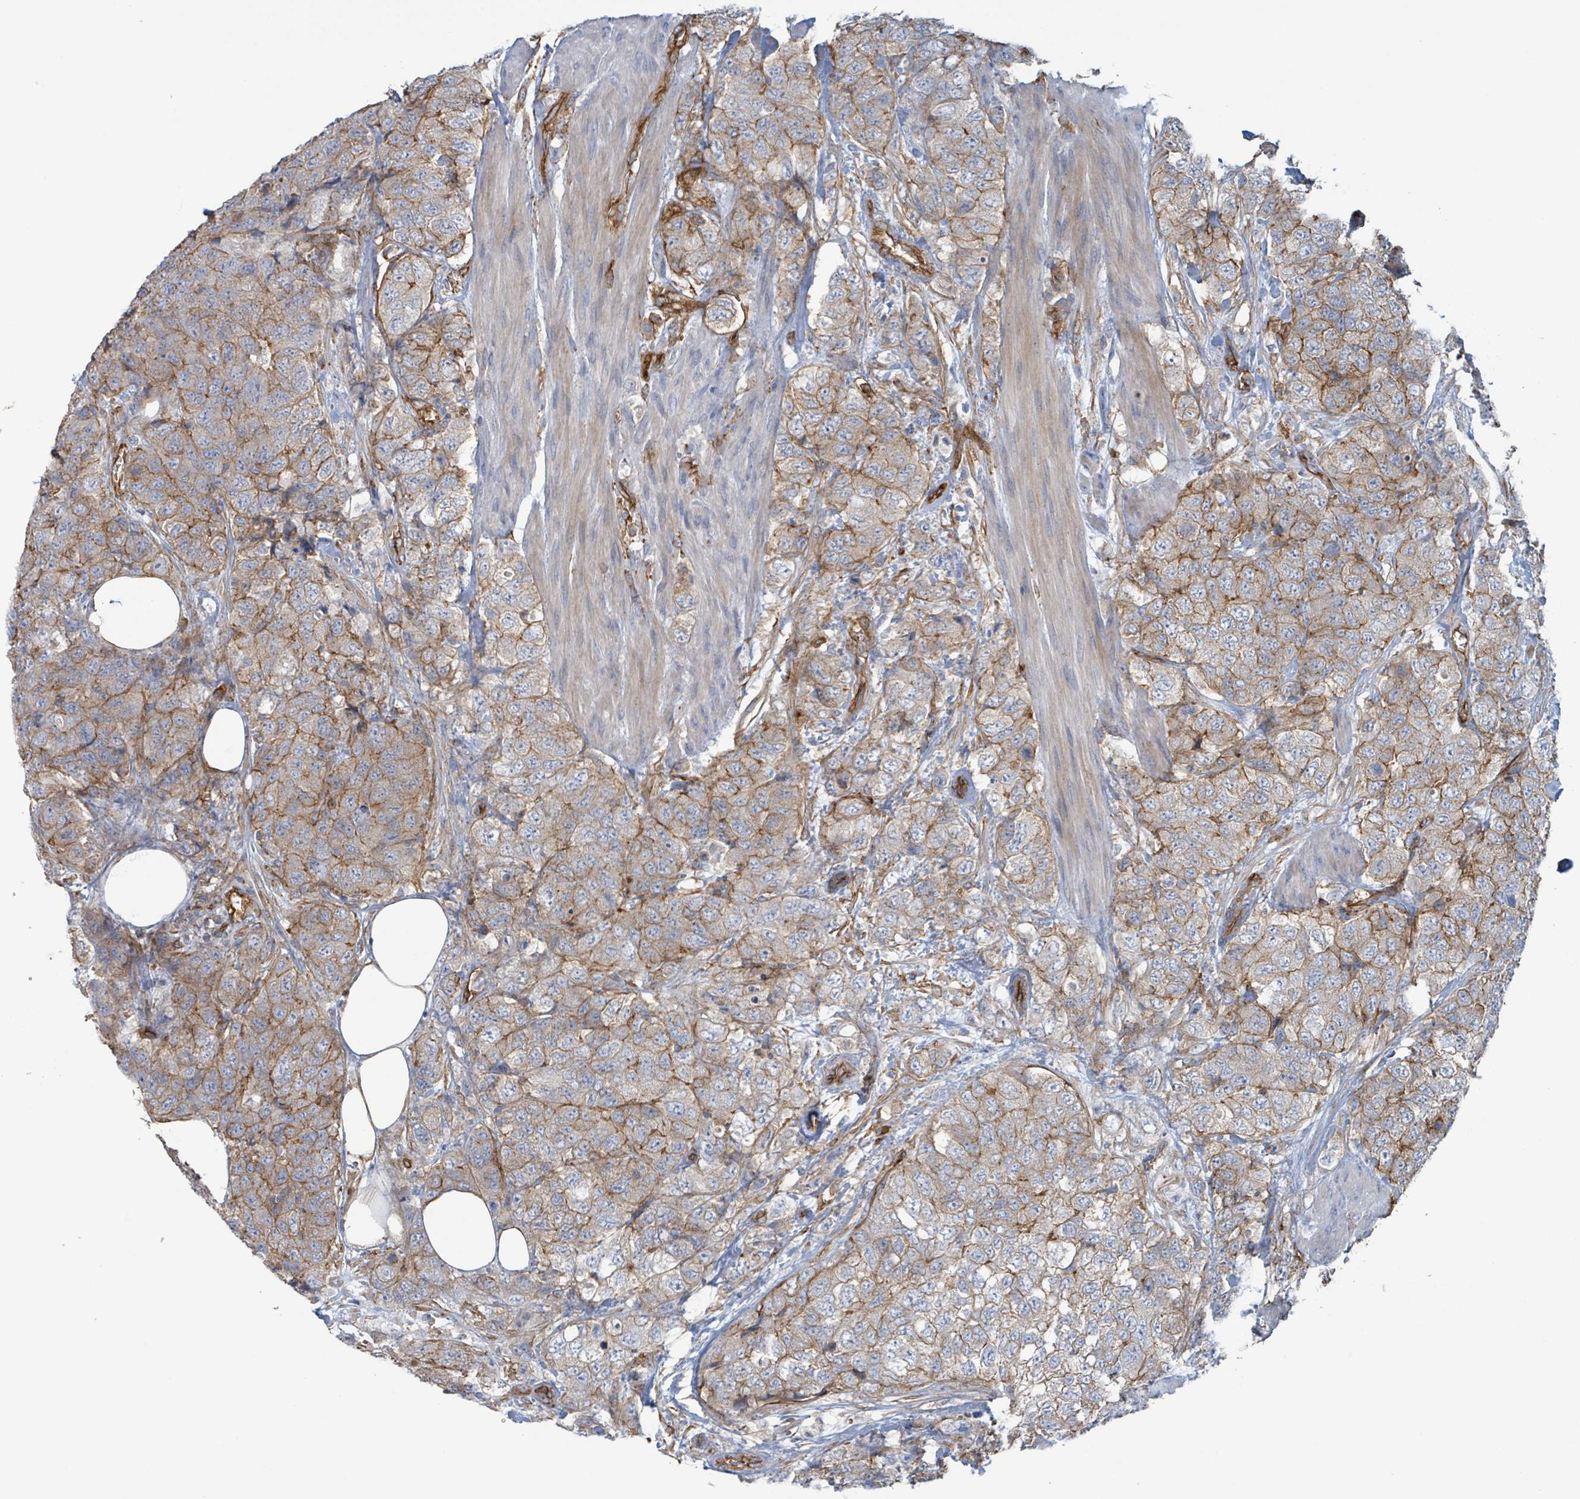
{"staining": {"intensity": "moderate", "quantity": "25%-75%", "location": "cytoplasmic/membranous"}, "tissue": "urothelial cancer", "cell_type": "Tumor cells", "image_type": "cancer", "snomed": [{"axis": "morphology", "description": "Urothelial carcinoma, High grade"}, {"axis": "topography", "description": "Urinary bladder"}], "caption": "Urothelial carcinoma (high-grade) stained with a brown dye demonstrates moderate cytoplasmic/membranous positive positivity in approximately 25%-75% of tumor cells.", "gene": "LDOC1", "patient": {"sex": "female", "age": 78}}